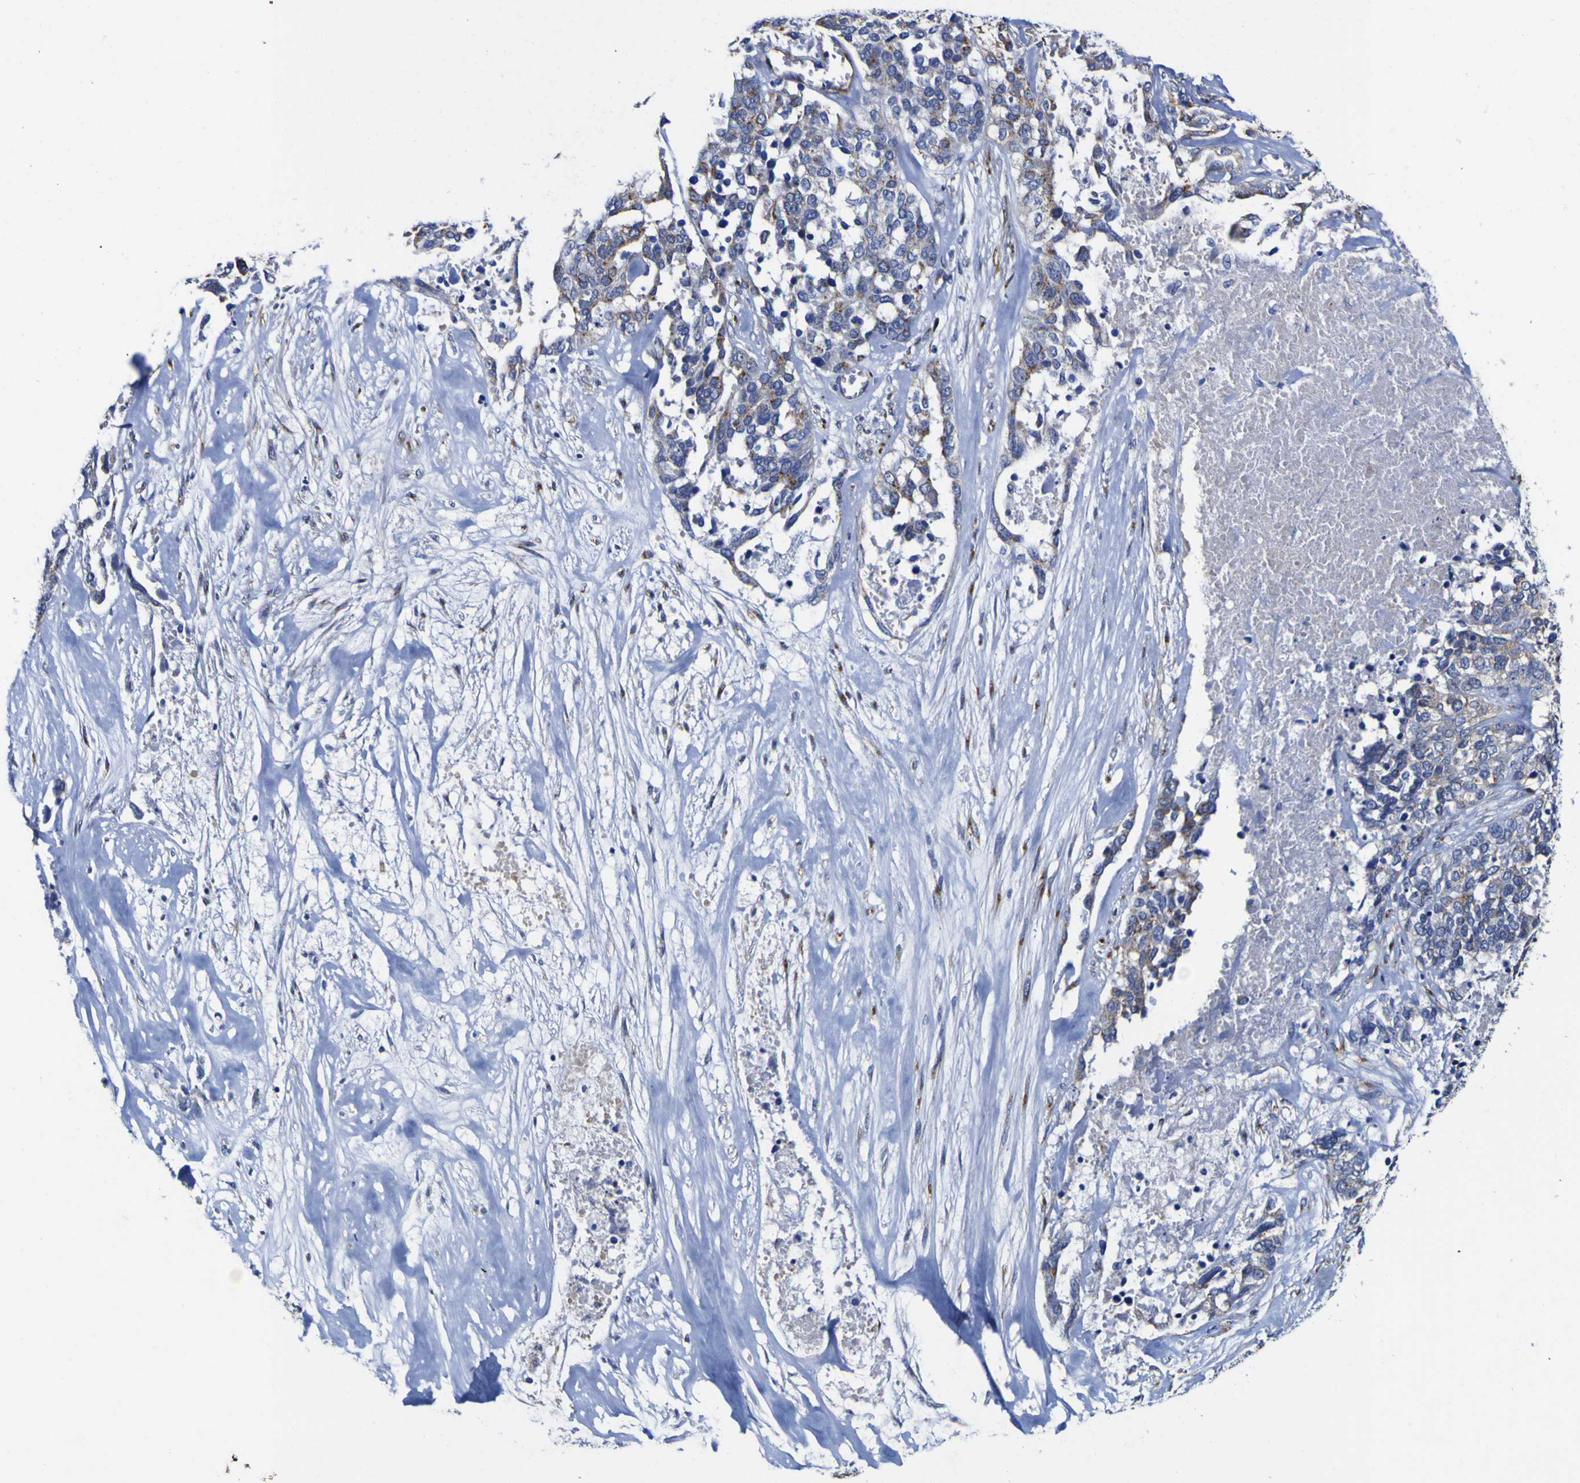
{"staining": {"intensity": "moderate", "quantity": "<25%", "location": "cytoplasmic/membranous"}, "tissue": "ovarian cancer", "cell_type": "Tumor cells", "image_type": "cancer", "snomed": [{"axis": "morphology", "description": "Cystadenocarcinoma, serous, NOS"}, {"axis": "topography", "description": "Ovary"}], "caption": "Immunohistochemistry (IHC) (DAB) staining of ovarian cancer (serous cystadenocarcinoma) shows moderate cytoplasmic/membranous protein staining in approximately <25% of tumor cells.", "gene": "GOLM1", "patient": {"sex": "female", "age": 44}}